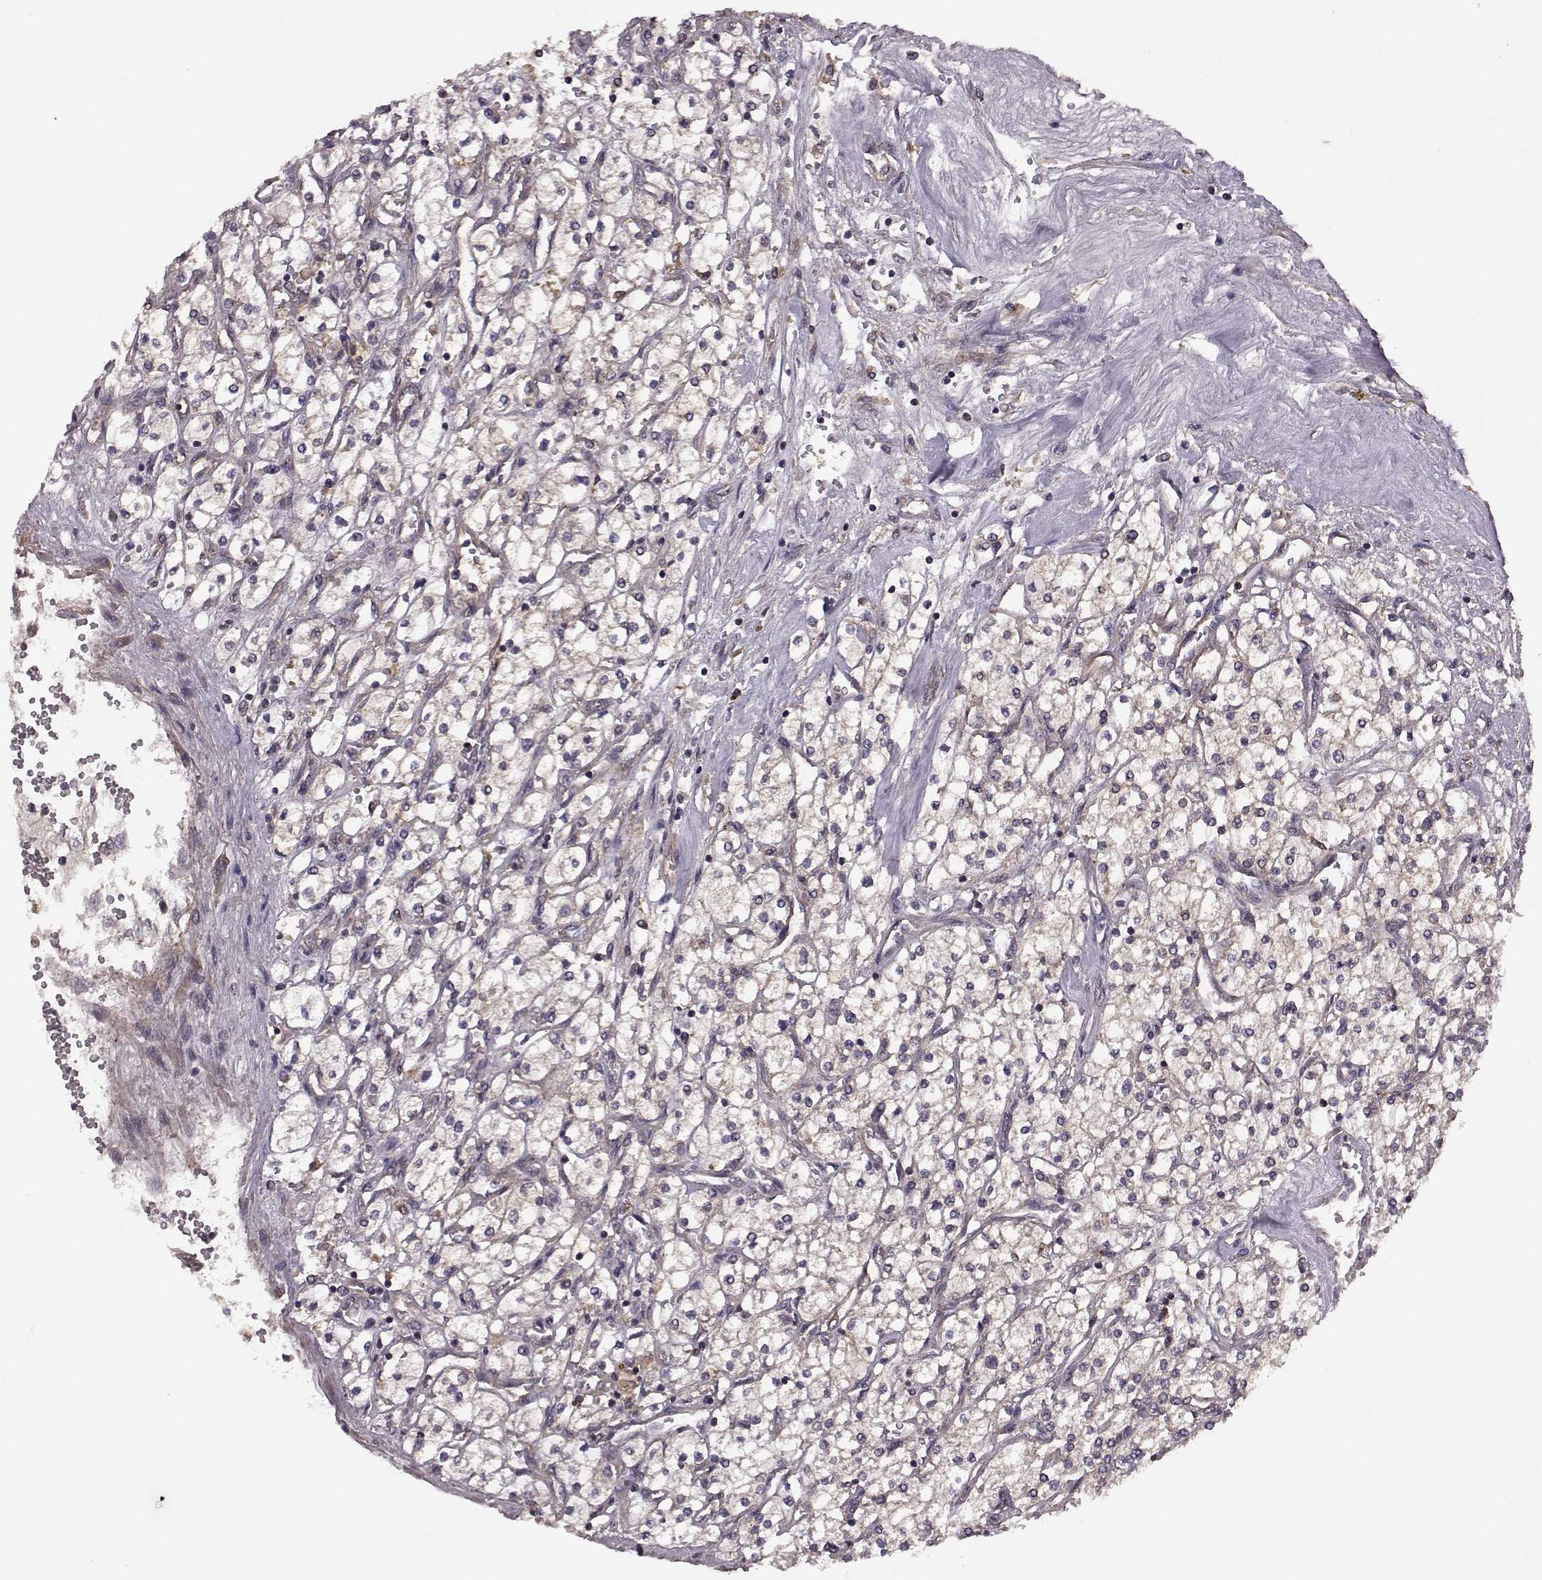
{"staining": {"intensity": "weak", "quantity": ">75%", "location": "cytoplasmic/membranous"}, "tissue": "renal cancer", "cell_type": "Tumor cells", "image_type": "cancer", "snomed": [{"axis": "morphology", "description": "Adenocarcinoma, NOS"}, {"axis": "topography", "description": "Kidney"}], "caption": "An IHC micrograph of tumor tissue is shown. Protein staining in brown labels weak cytoplasmic/membranous positivity in renal cancer (adenocarcinoma) within tumor cells.", "gene": "FNIP2", "patient": {"sex": "male", "age": 80}}